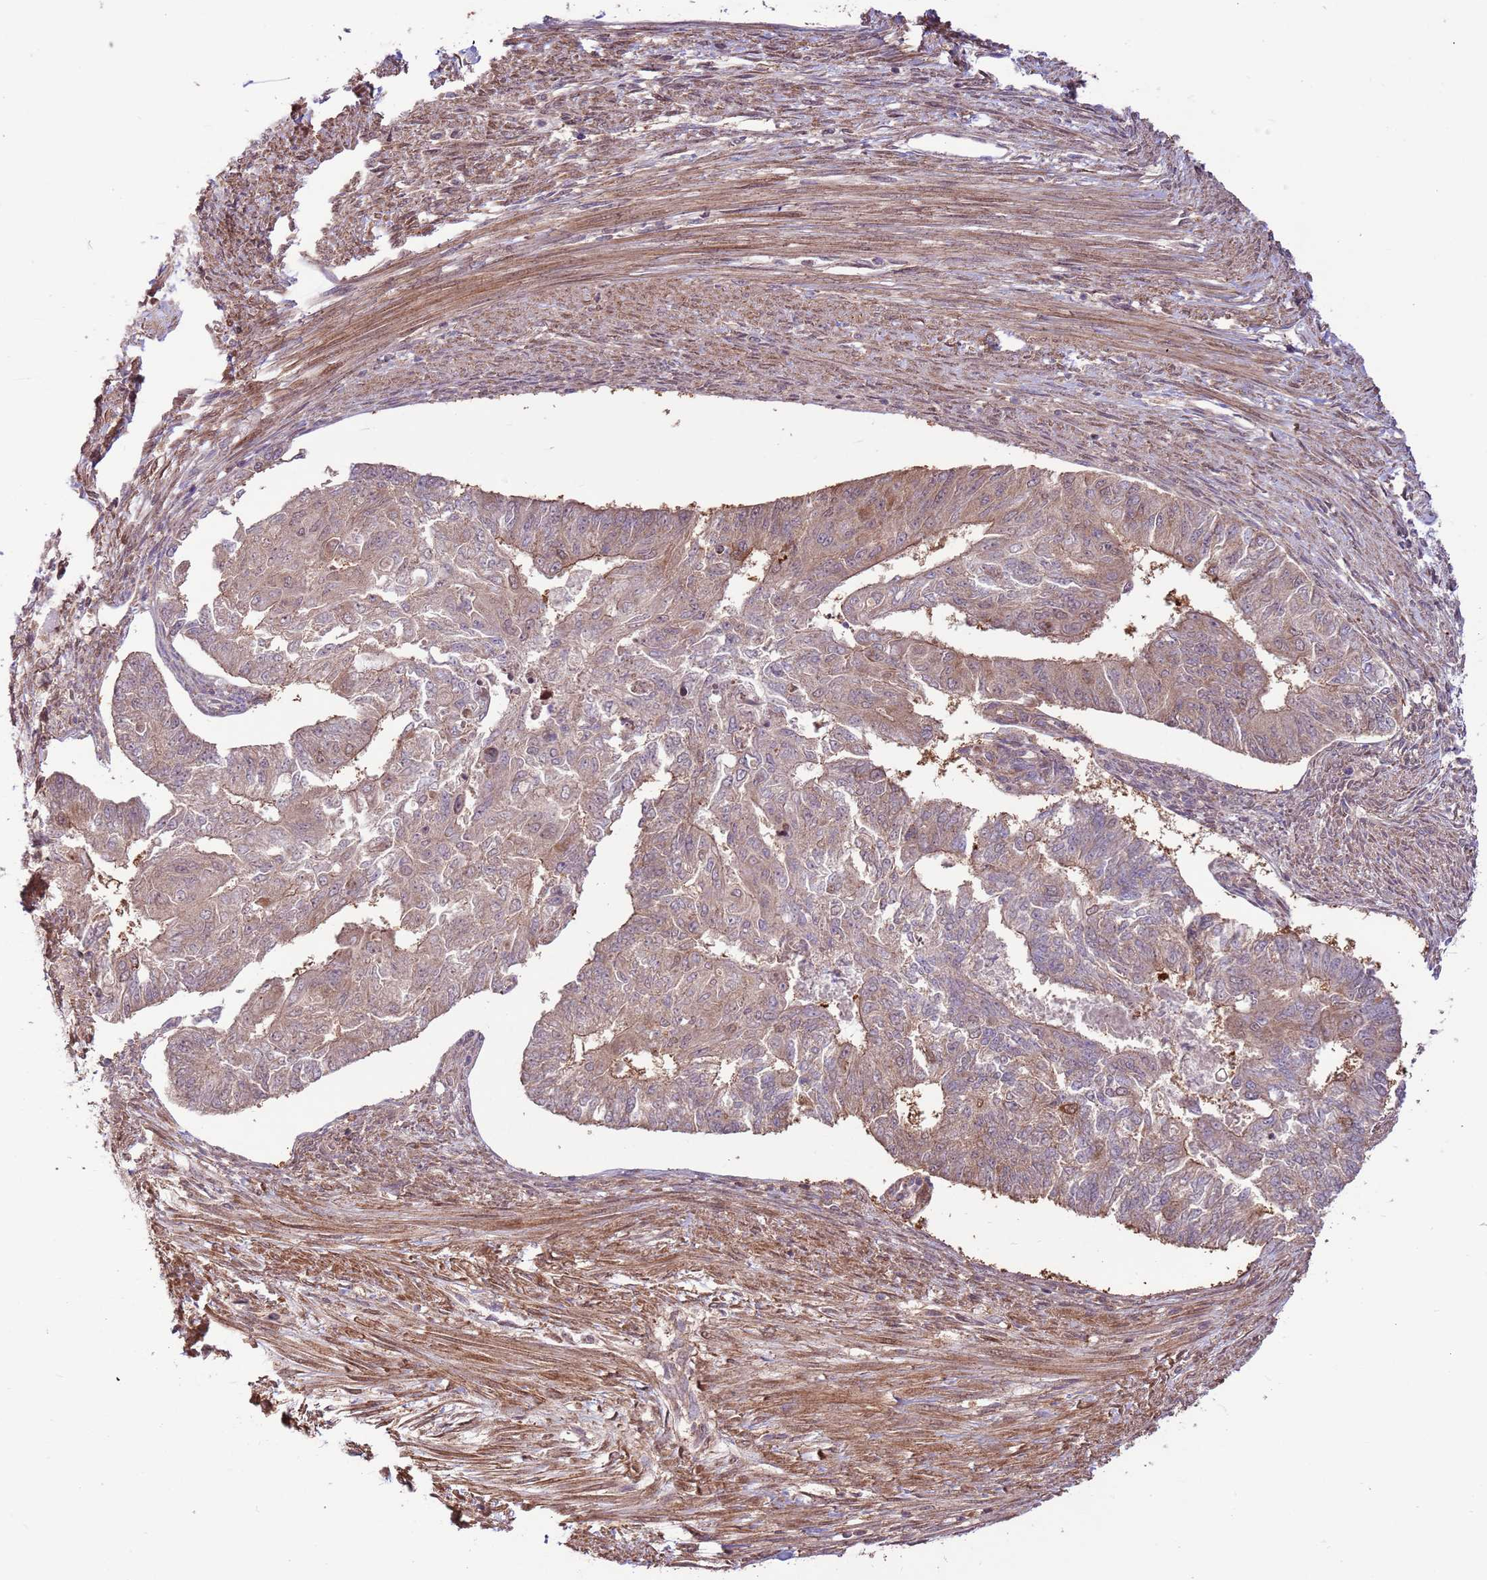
{"staining": {"intensity": "moderate", "quantity": "<25%", "location": "nuclear"}, "tissue": "endometrial cancer", "cell_type": "Tumor cells", "image_type": "cancer", "snomed": [{"axis": "morphology", "description": "Adenocarcinoma, NOS"}, {"axis": "topography", "description": "Endometrium"}], "caption": "Immunohistochemistry (DAB) staining of human endometrial cancer (adenocarcinoma) exhibits moderate nuclear protein expression in about <25% of tumor cells.", "gene": "CCDC112", "patient": {"sex": "female", "age": 32}}